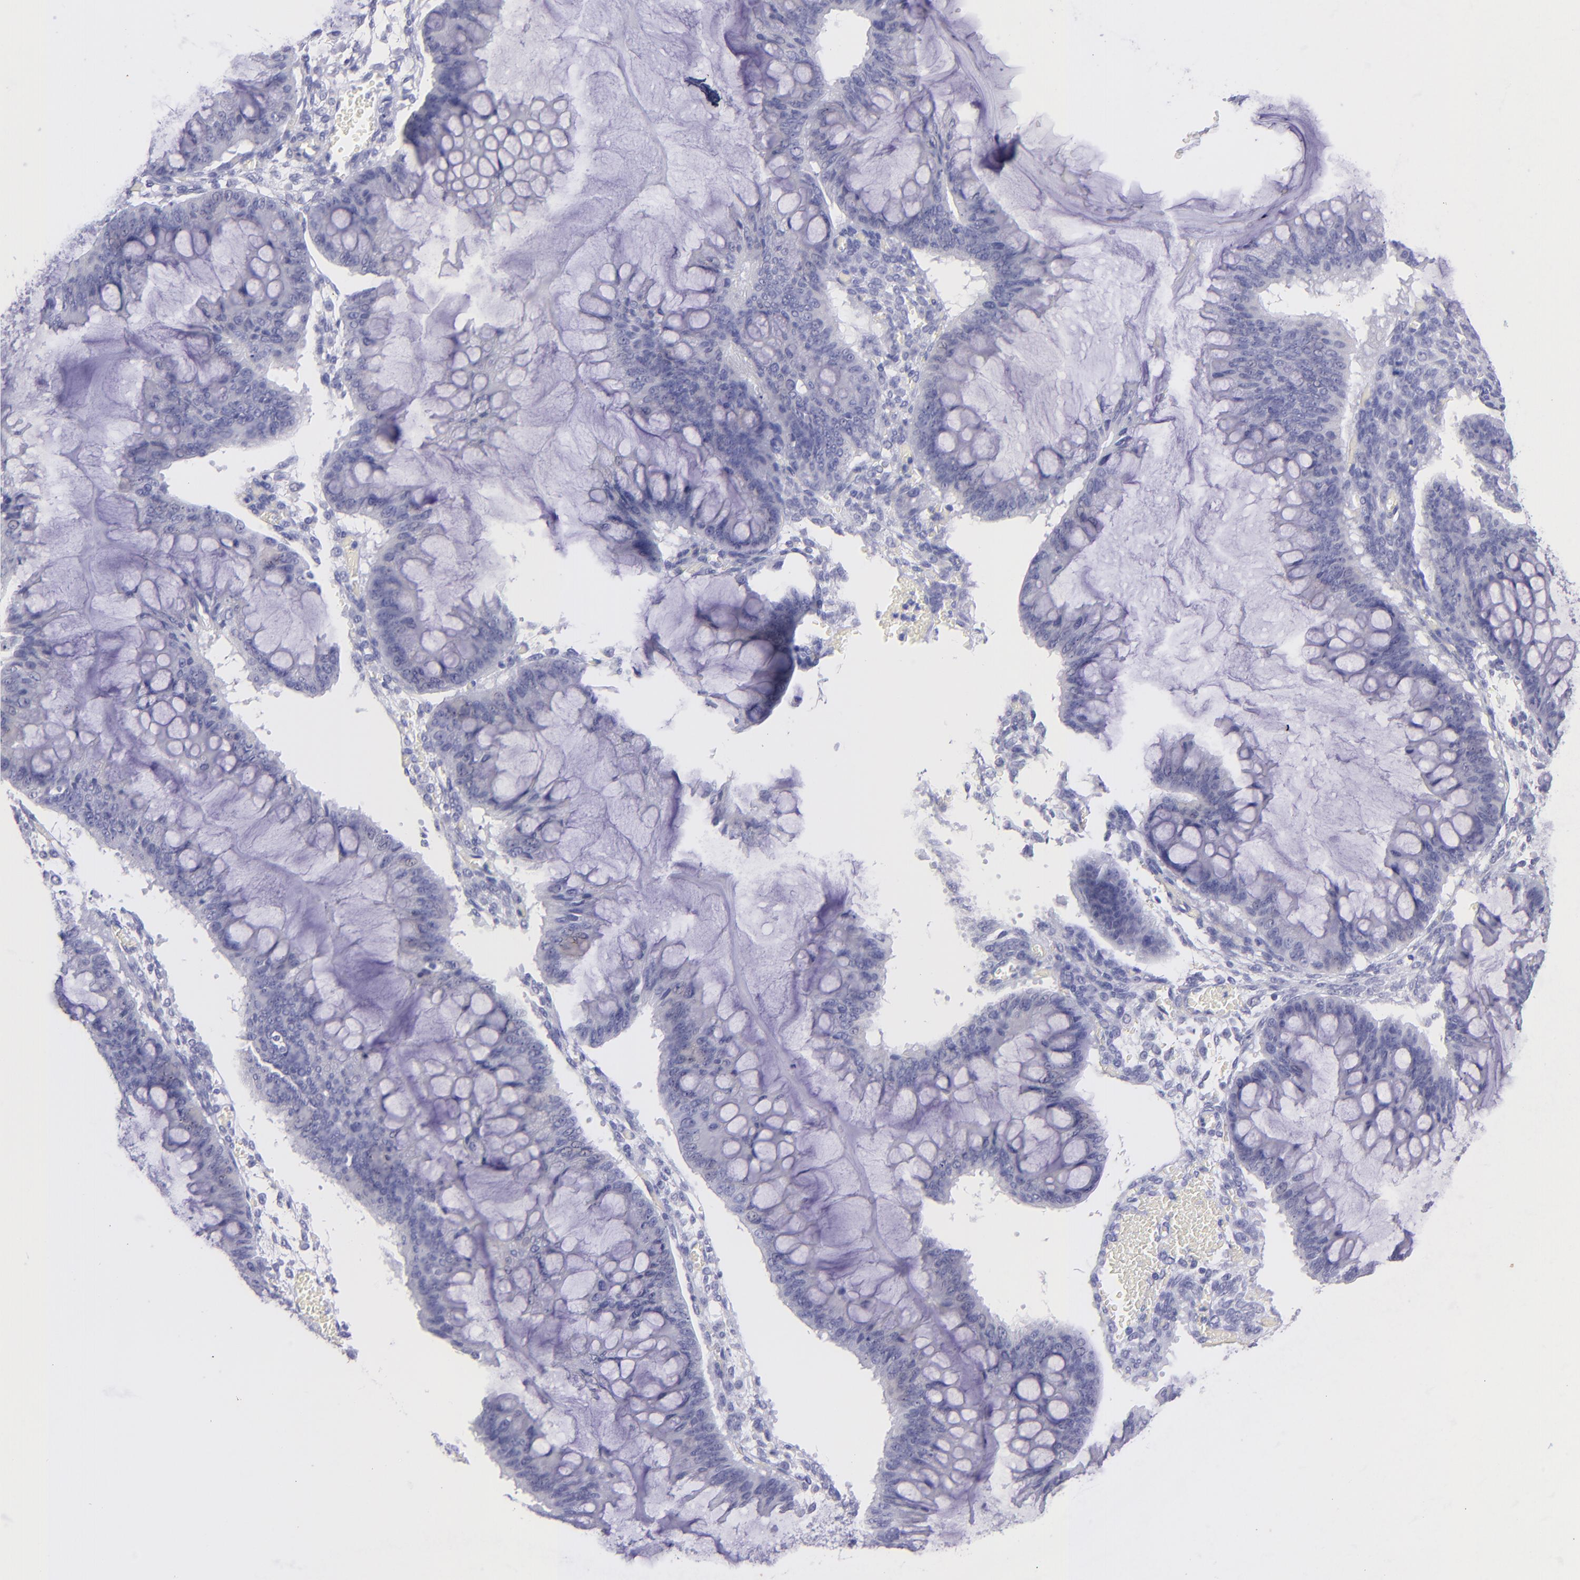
{"staining": {"intensity": "negative", "quantity": "none", "location": "none"}, "tissue": "ovarian cancer", "cell_type": "Tumor cells", "image_type": "cancer", "snomed": [{"axis": "morphology", "description": "Cystadenocarcinoma, mucinous, NOS"}, {"axis": "topography", "description": "Ovary"}], "caption": "A micrograph of ovarian cancer stained for a protein shows no brown staining in tumor cells. Nuclei are stained in blue.", "gene": "CNP", "patient": {"sex": "female", "age": 73}}